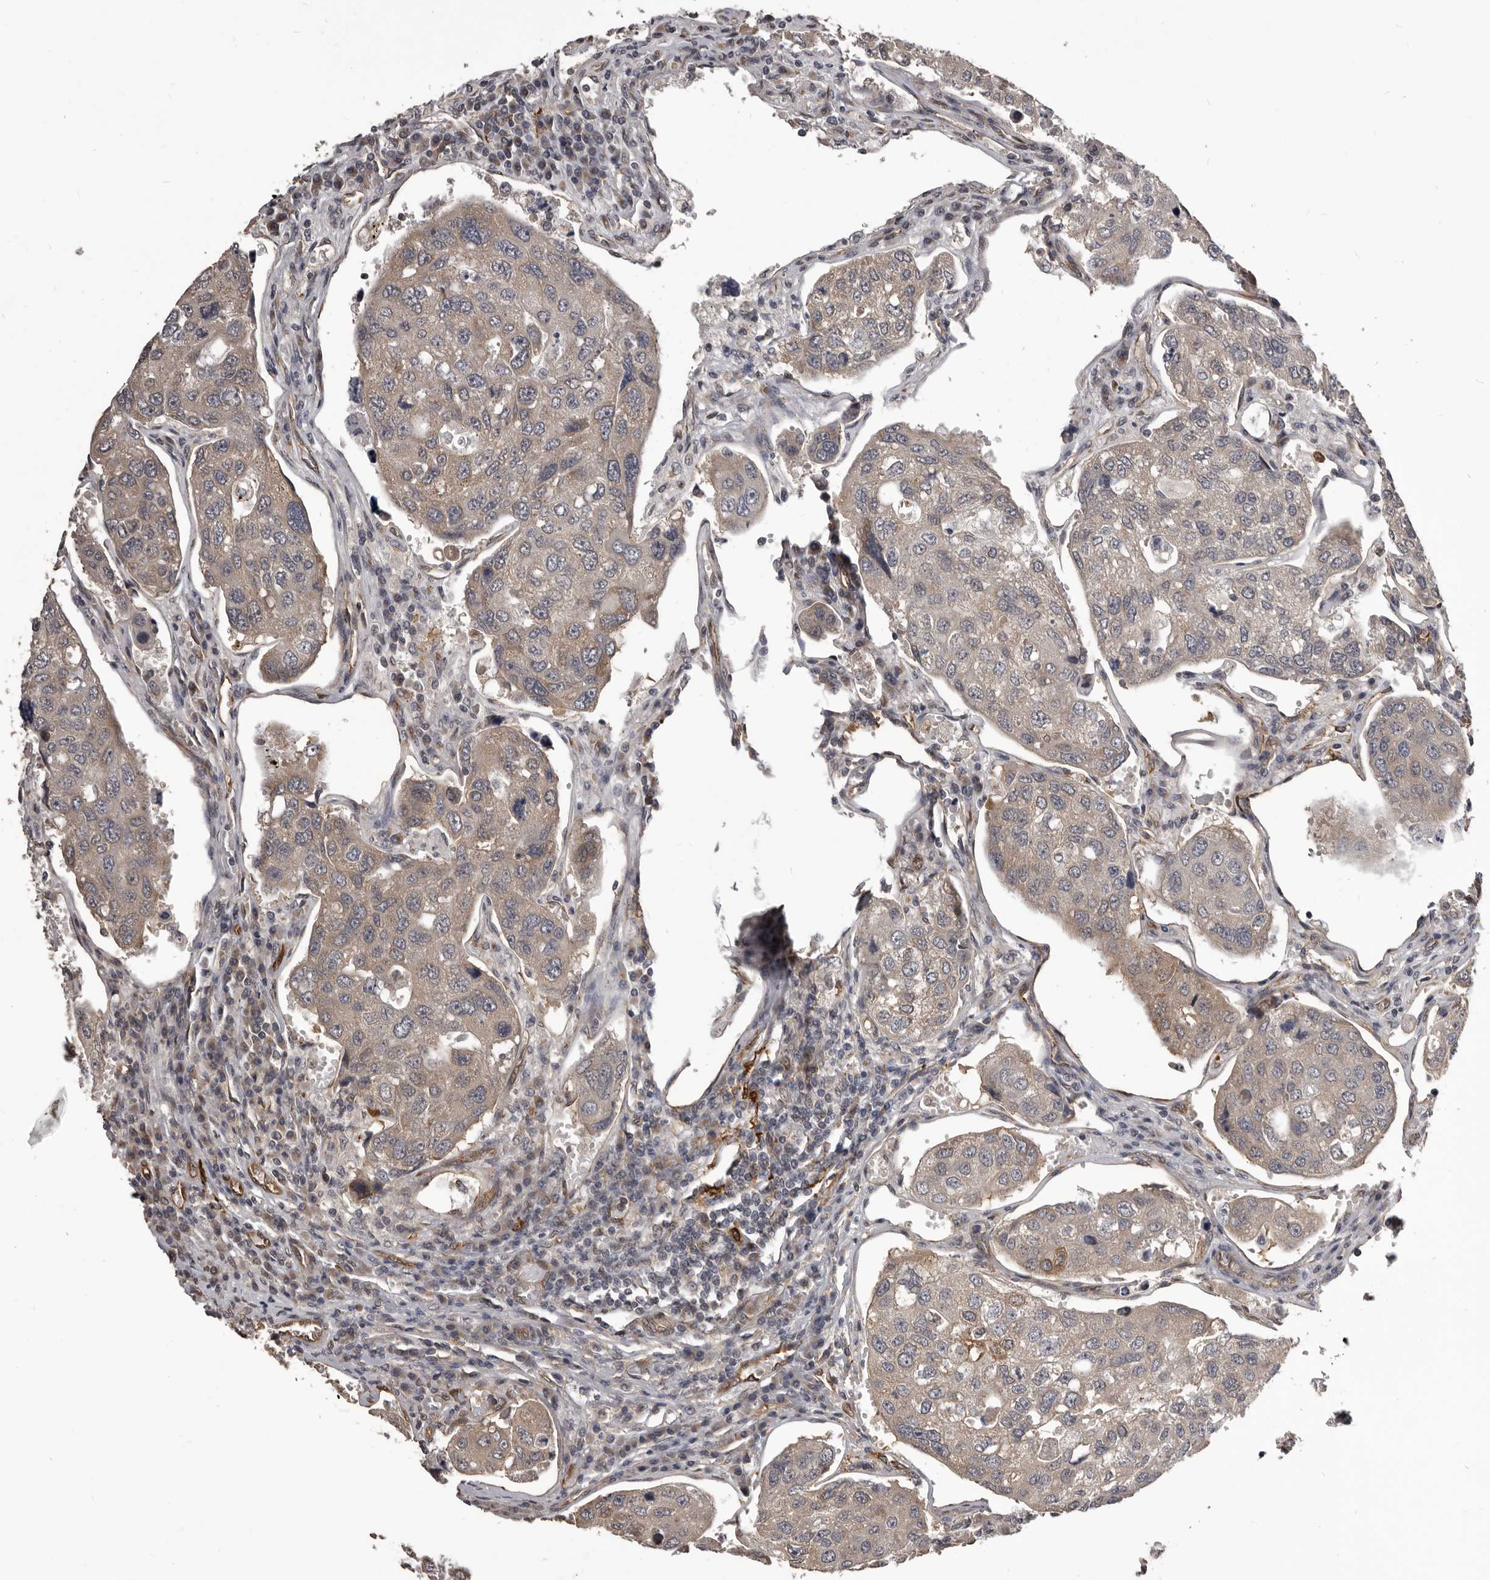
{"staining": {"intensity": "weak", "quantity": ">75%", "location": "cytoplasmic/membranous"}, "tissue": "urothelial cancer", "cell_type": "Tumor cells", "image_type": "cancer", "snomed": [{"axis": "morphology", "description": "Urothelial carcinoma, High grade"}, {"axis": "topography", "description": "Lymph node"}, {"axis": "topography", "description": "Urinary bladder"}], "caption": "Weak cytoplasmic/membranous positivity is seen in about >75% of tumor cells in high-grade urothelial carcinoma.", "gene": "ADAMTS20", "patient": {"sex": "male", "age": 51}}